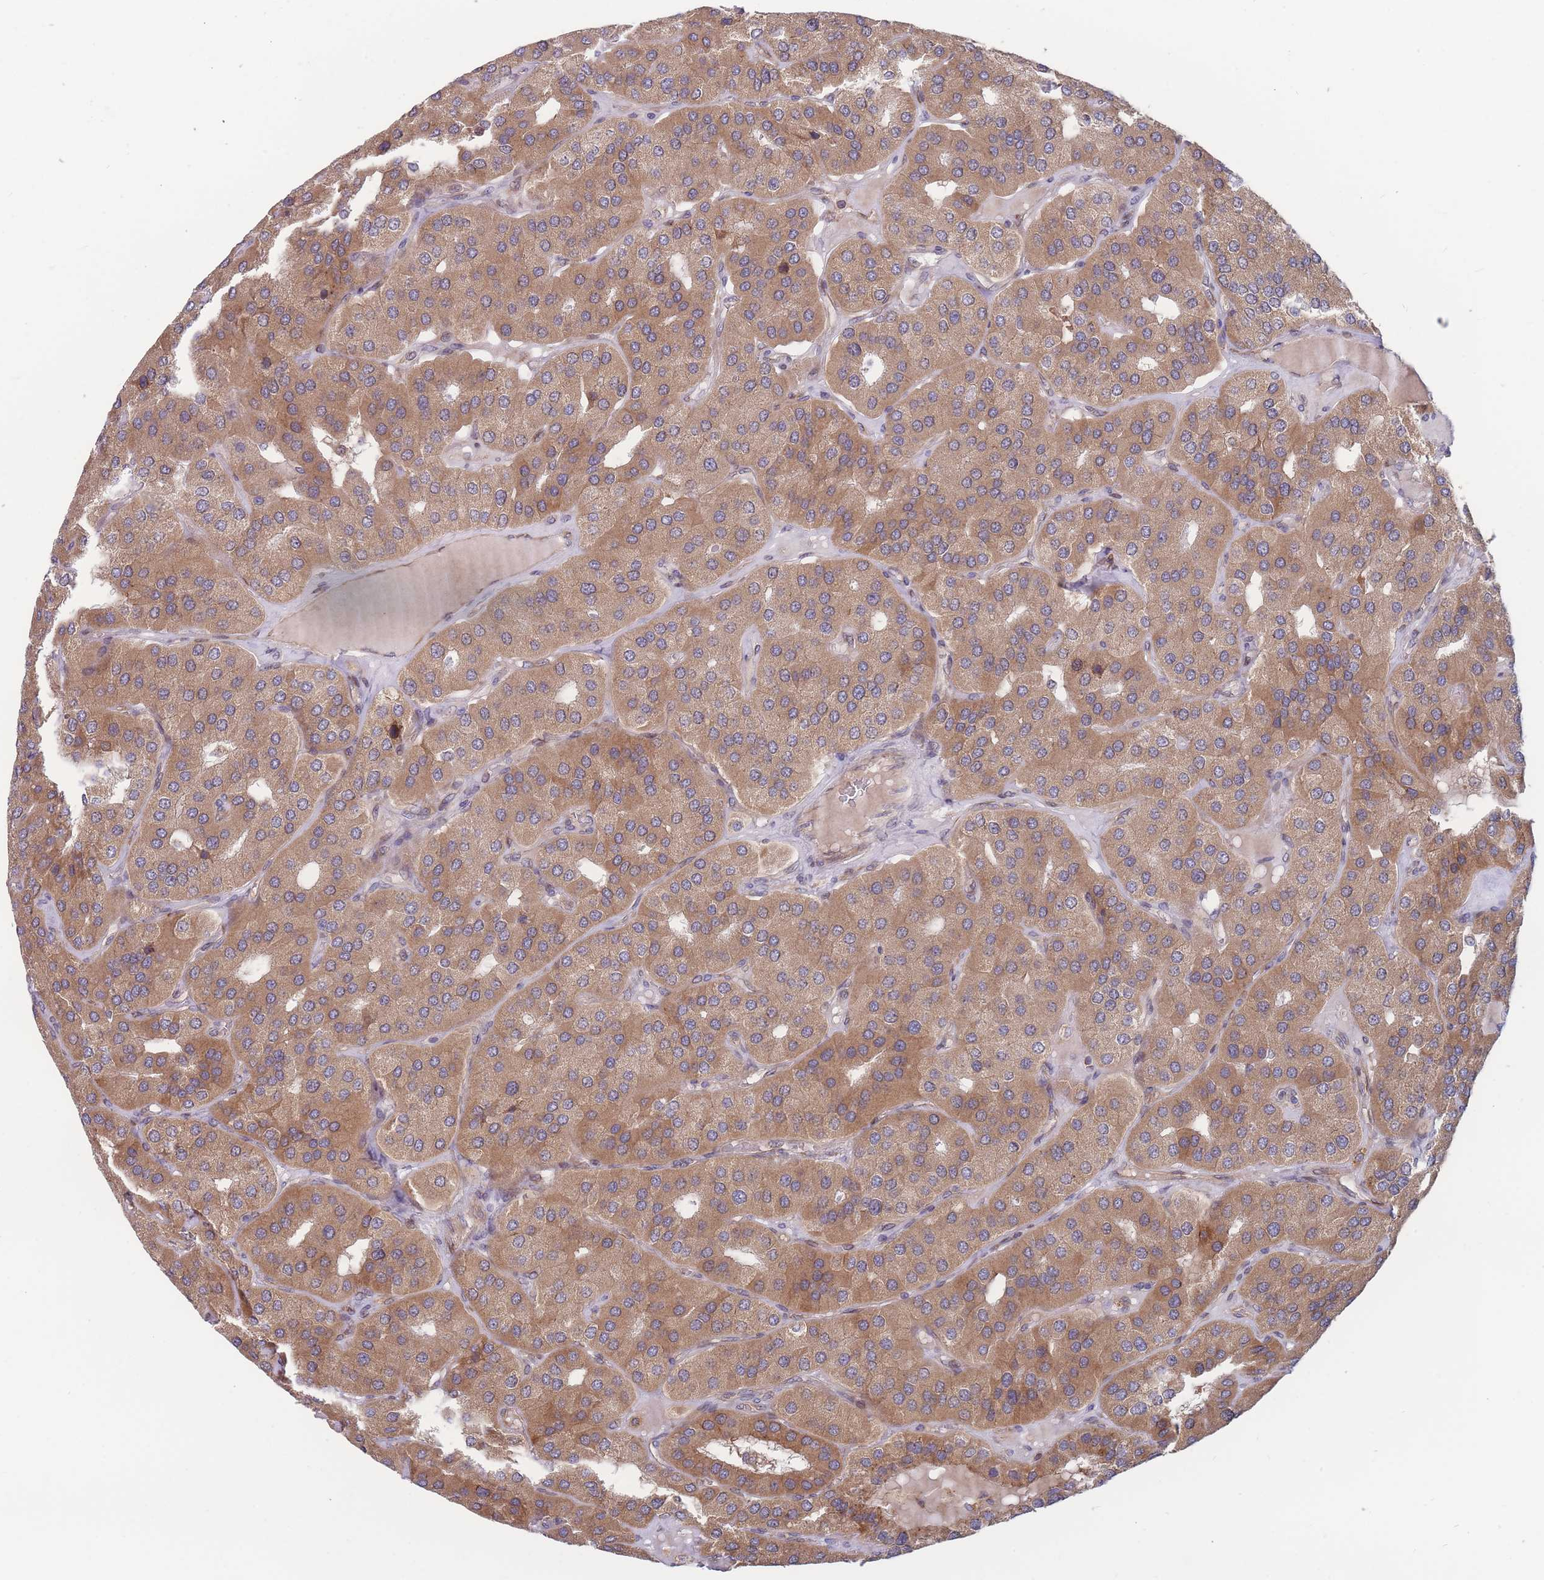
{"staining": {"intensity": "moderate", "quantity": ">75%", "location": "cytoplasmic/membranous"}, "tissue": "parathyroid gland", "cell_type": "Glandular cells", "image_type": "normal", "snomed": [{"axis": "morphology", "description": "Normal tissue, NOS"}, {"axis": "morphology", "description": "Adenoma, NOS"}, {"axis": "topography", "description": "Parathyroid gland"}], "caption": "Brown immunohistochemical staining in normal human parathyroid gland demonstrates moderate cytoplasmic/membranous staining in approximately >75% of glandular cells.", "gene": "TMEM131L", "patient": {"sex": "female", "age": 86}}